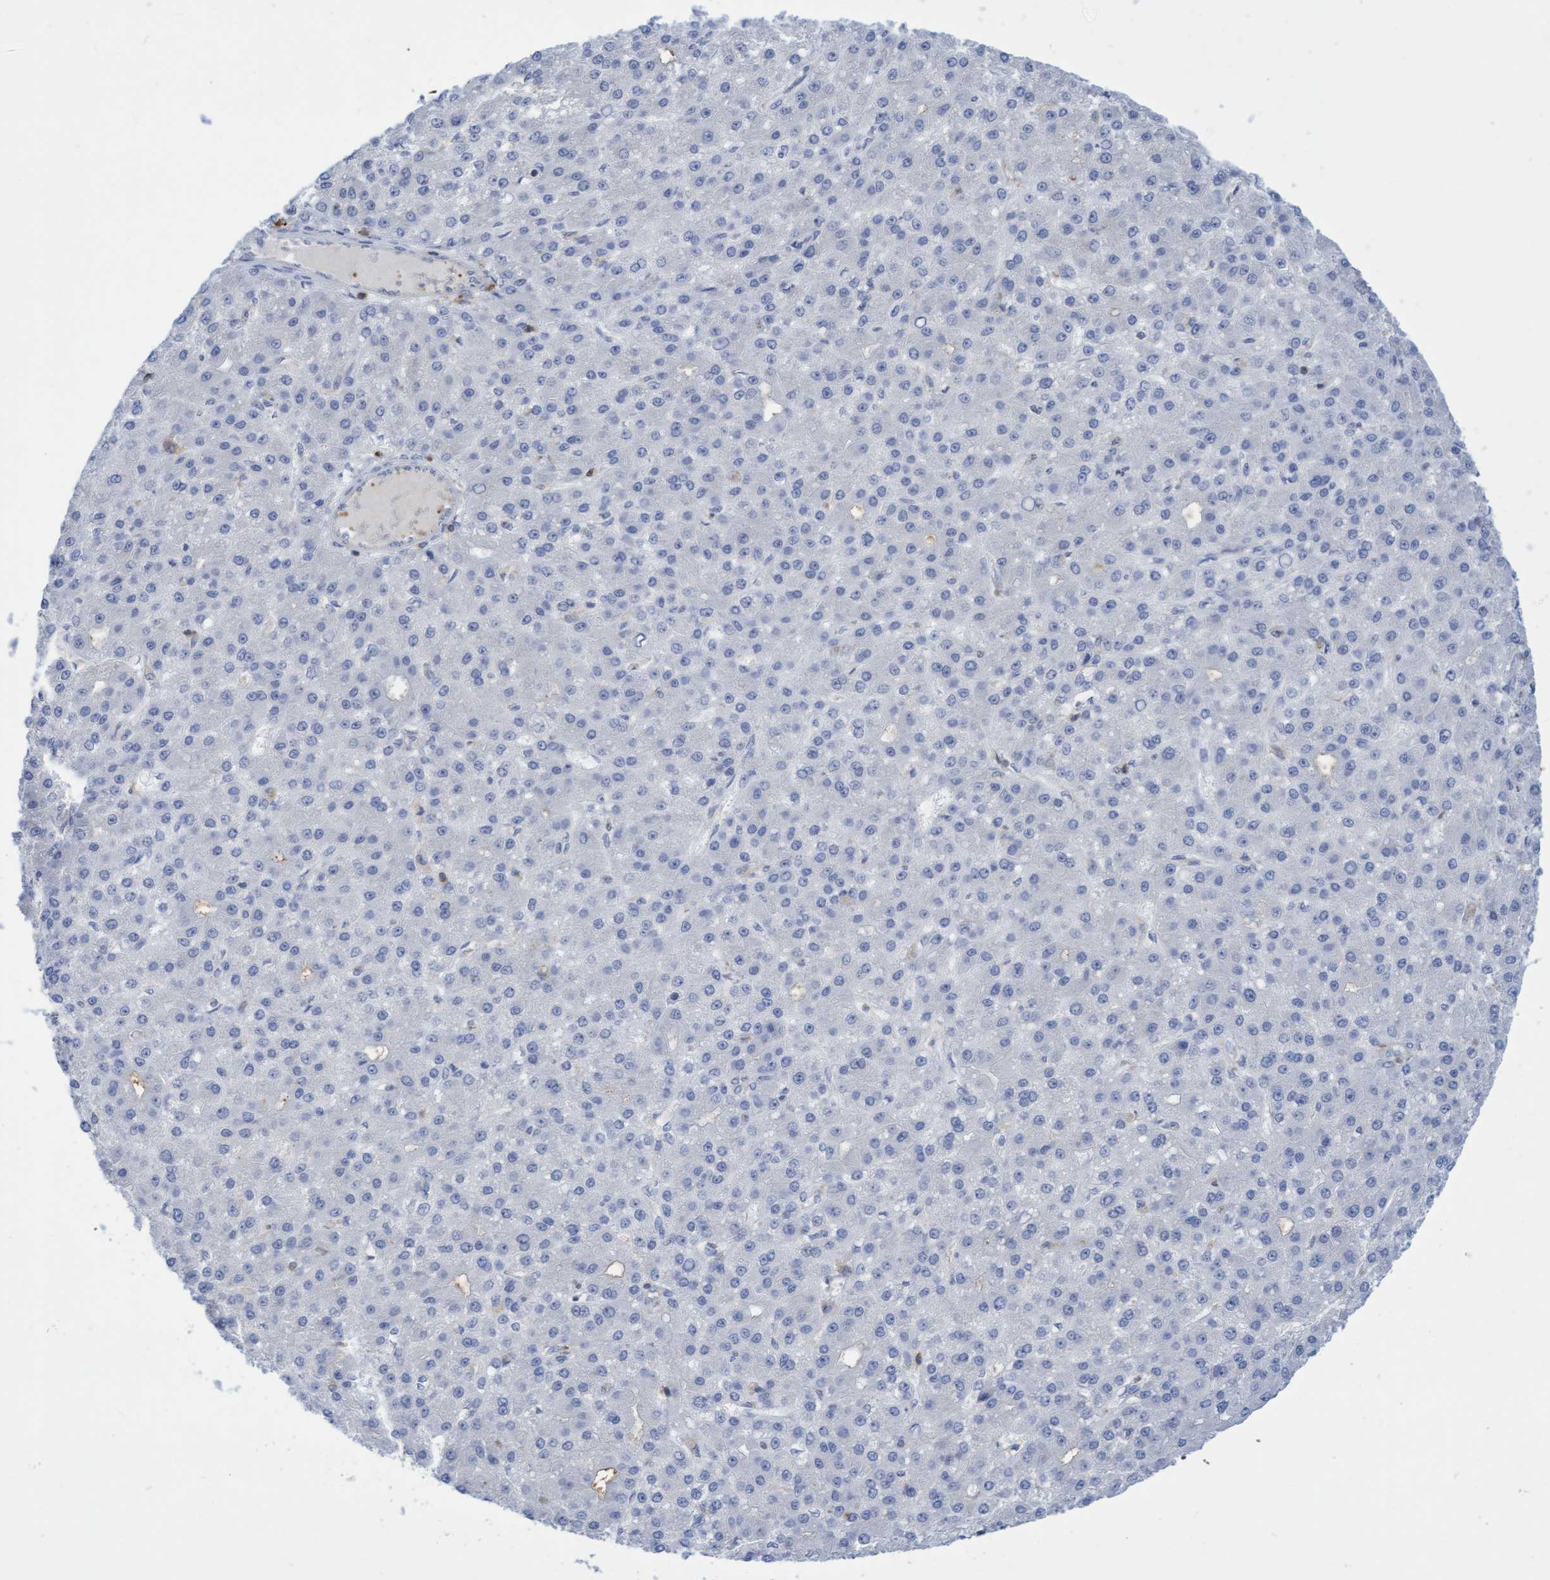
{"staining": {"intensity": "negative", "quantity": "none", "location": "none"}, "tissue": "liver cancer", "cell_type": "Tumor cells", "image_type": "cancer", "snomed": [{"axis": "morphology", "description": "Carcinoma, Hepatocellular, NOS"}, {"axis": "topography", "description": "Liver"}], "caption": "IHC histopathology image of neoplastic tissue: liver hepatocellular carcinoma stained with DAB demonstrates no significant protein positivity in tumor cells.", "gene": "FNBP1", "patient": {"sex": "male", "age": 67}}